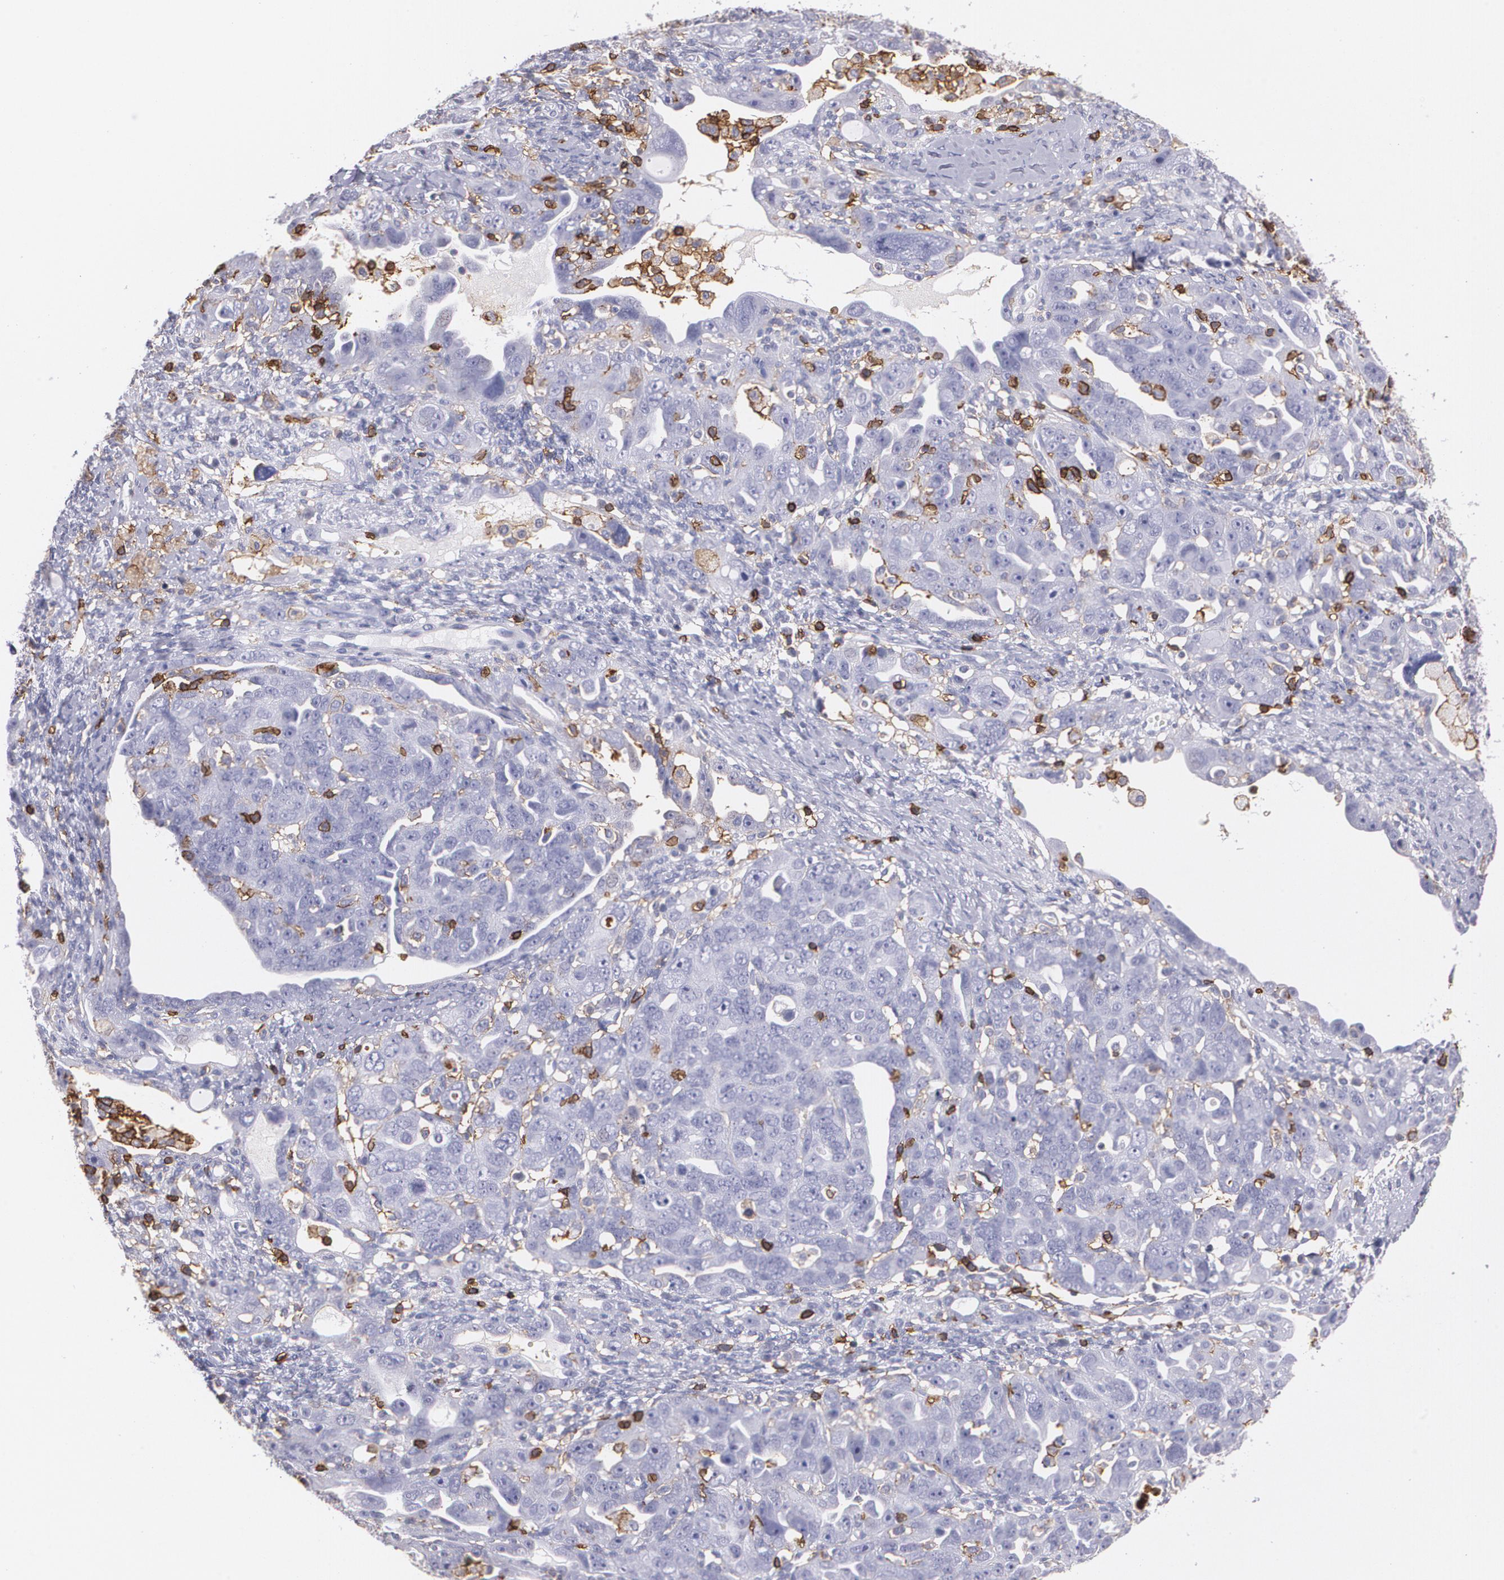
{"staining": {"intensity": "negative", "quantity": "none", "location": "none"}, "tissue": "ovarian cancer", "cell_type": "Tumor cells", "image_type": "cancer", "snomed": [{"axis": "morphology", "description": "Cystadenocarcinoma, serous, NOS"}, {"axis": "topography", "description": "Ovary"}], "caption": "Immunohistochemical staining of serous cystadenocarcinoma (ovarian) shows no significant staining in tumor cells.", "gene": "PTPRC", "patient": {"sex": "female", "age": 66}}